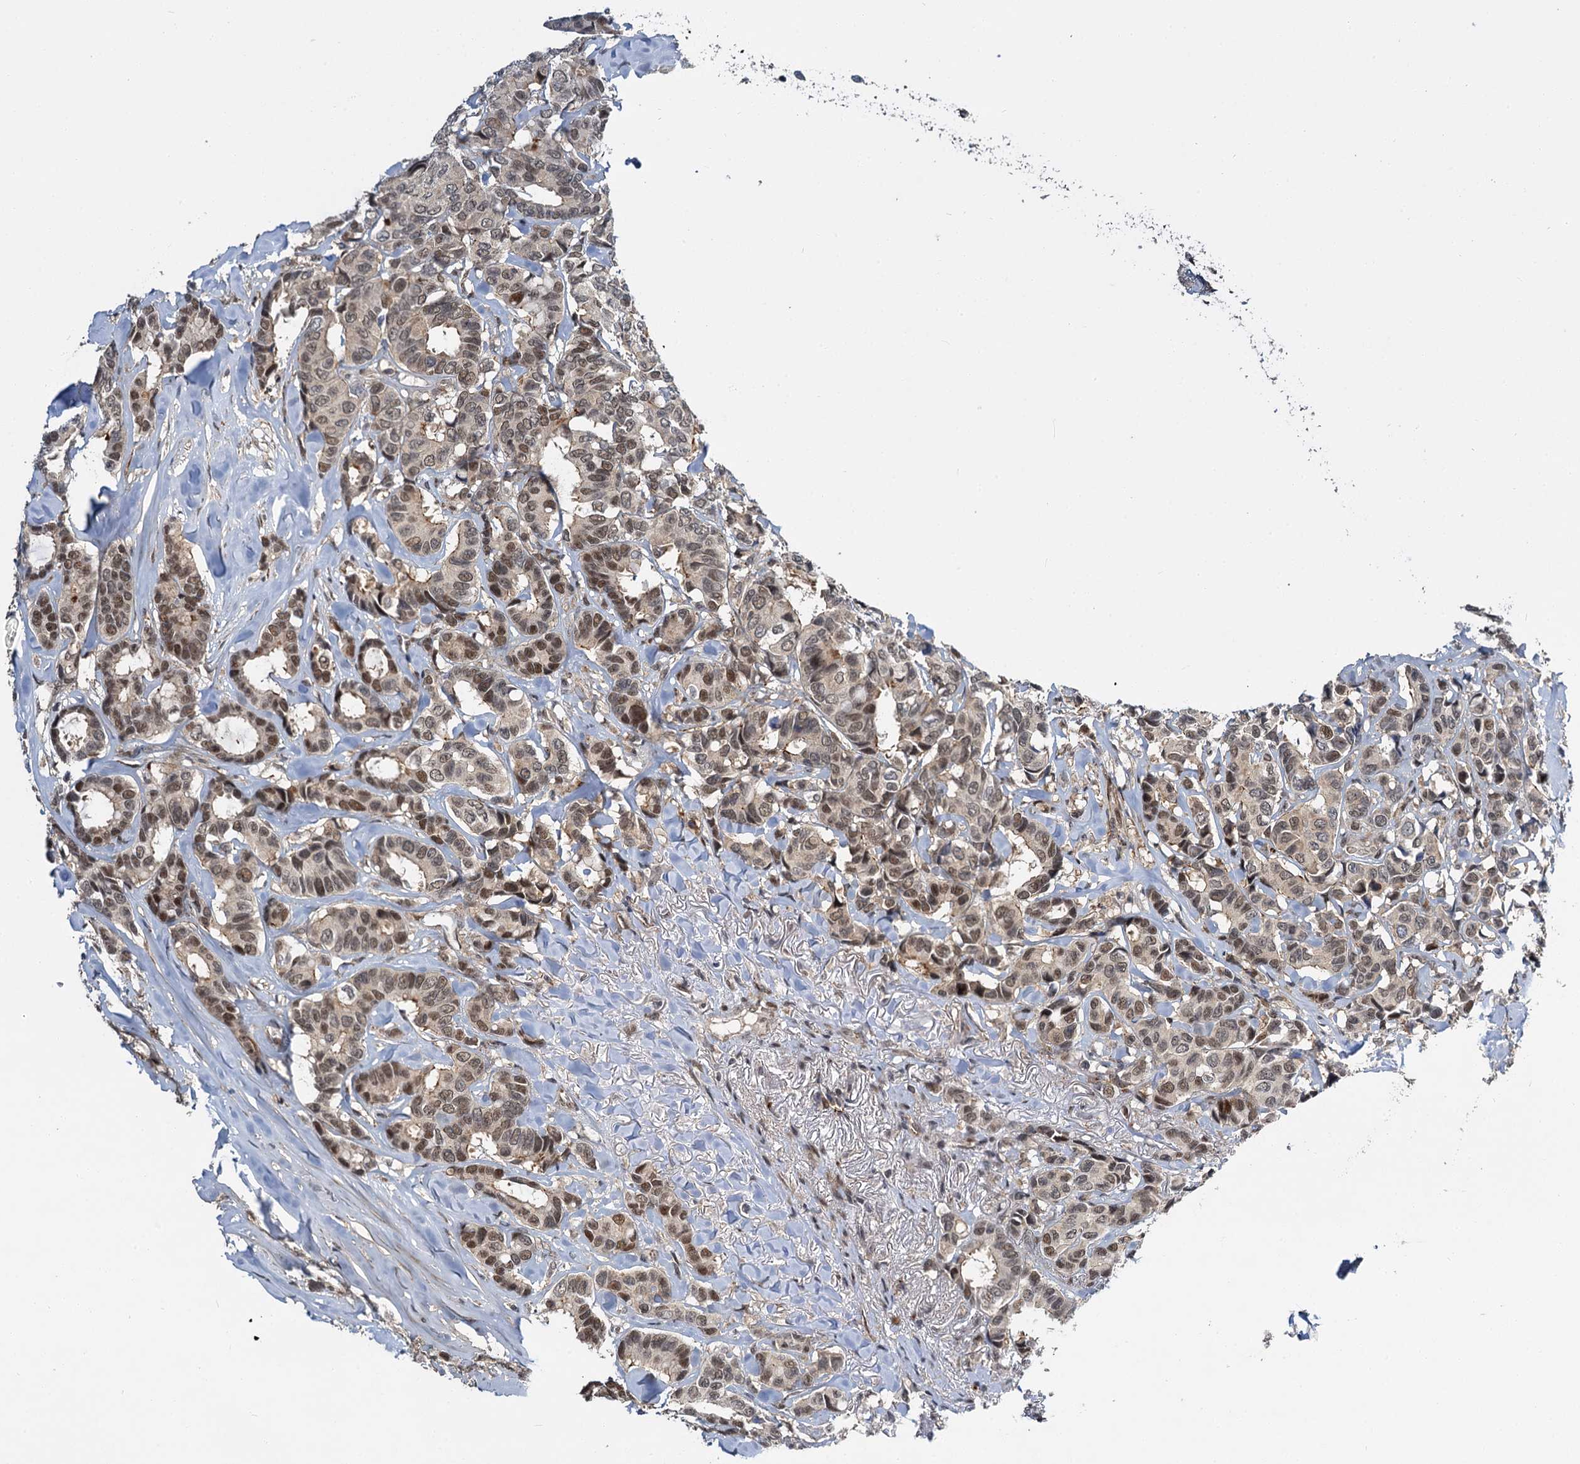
{"staining": {"intensity": "moderate", "quantity": ">75%", "location": "nuclear"}, "tissue": "breast cancer", "cell_type": "Tumor cells", "image_type": "cancer", "snomed": [{"axis": "morphology", "description": "Duct carcinoma"}, {"axis": "topography", "description": "Breast"}], "caption": "Brown immunohistochemical staining in human breast invasive ductal carcinoma demonstrates moderate nuclear staining in about >75% of tumor cells. The staining was performed using DAB (3,3'-diaminobenzidine) to visualize the protein expression in brown, while the nuclei were stained in blue with hematoxylin (Magnification: 20x).", "gene": "MBD6", "patient": {"sex": "female", "age": 87}}